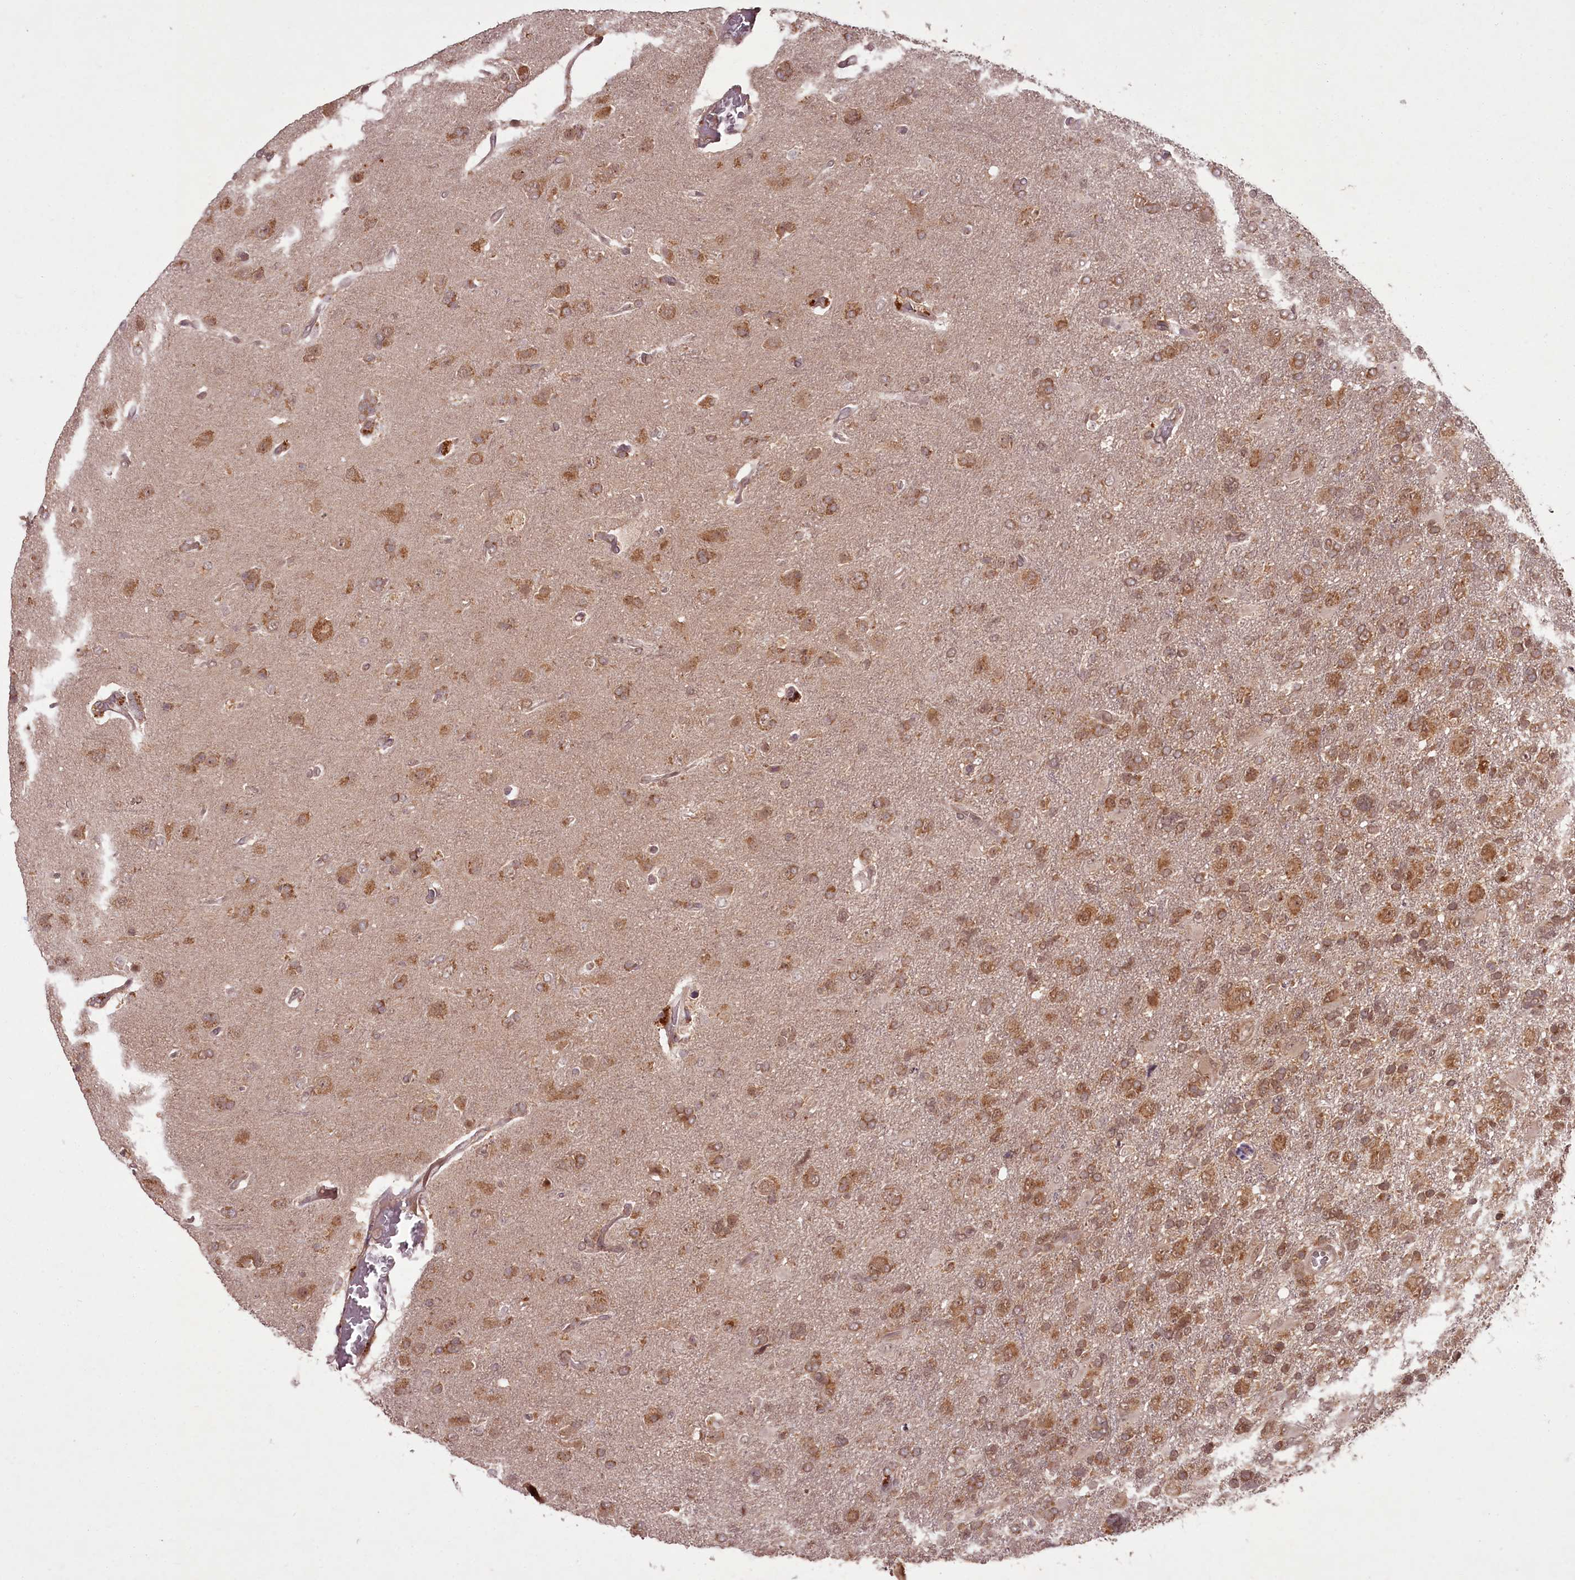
{"staining": {"intensity": "moderate", "quantity": ">75%", "location": "cytoplasmic/membranous,nuclear"}, "tissue": "glioma", "cell_type": "Tumor cells", "image_type": "cancer", "snomed": [{"axis": "morphology", "description": "Glioma, malignant, High grade"}, {"axis": "topography", "description": "Brain"}], "caption": "Glioma stained with DAB immunohistochemistry (IHC) reveals medium levels of moderate cytoplasmic/membranous and nuclear expression in about >75% of tumor cells.", "gene": "PCBP2", "patient": {"sex": "male", "age": 61}}